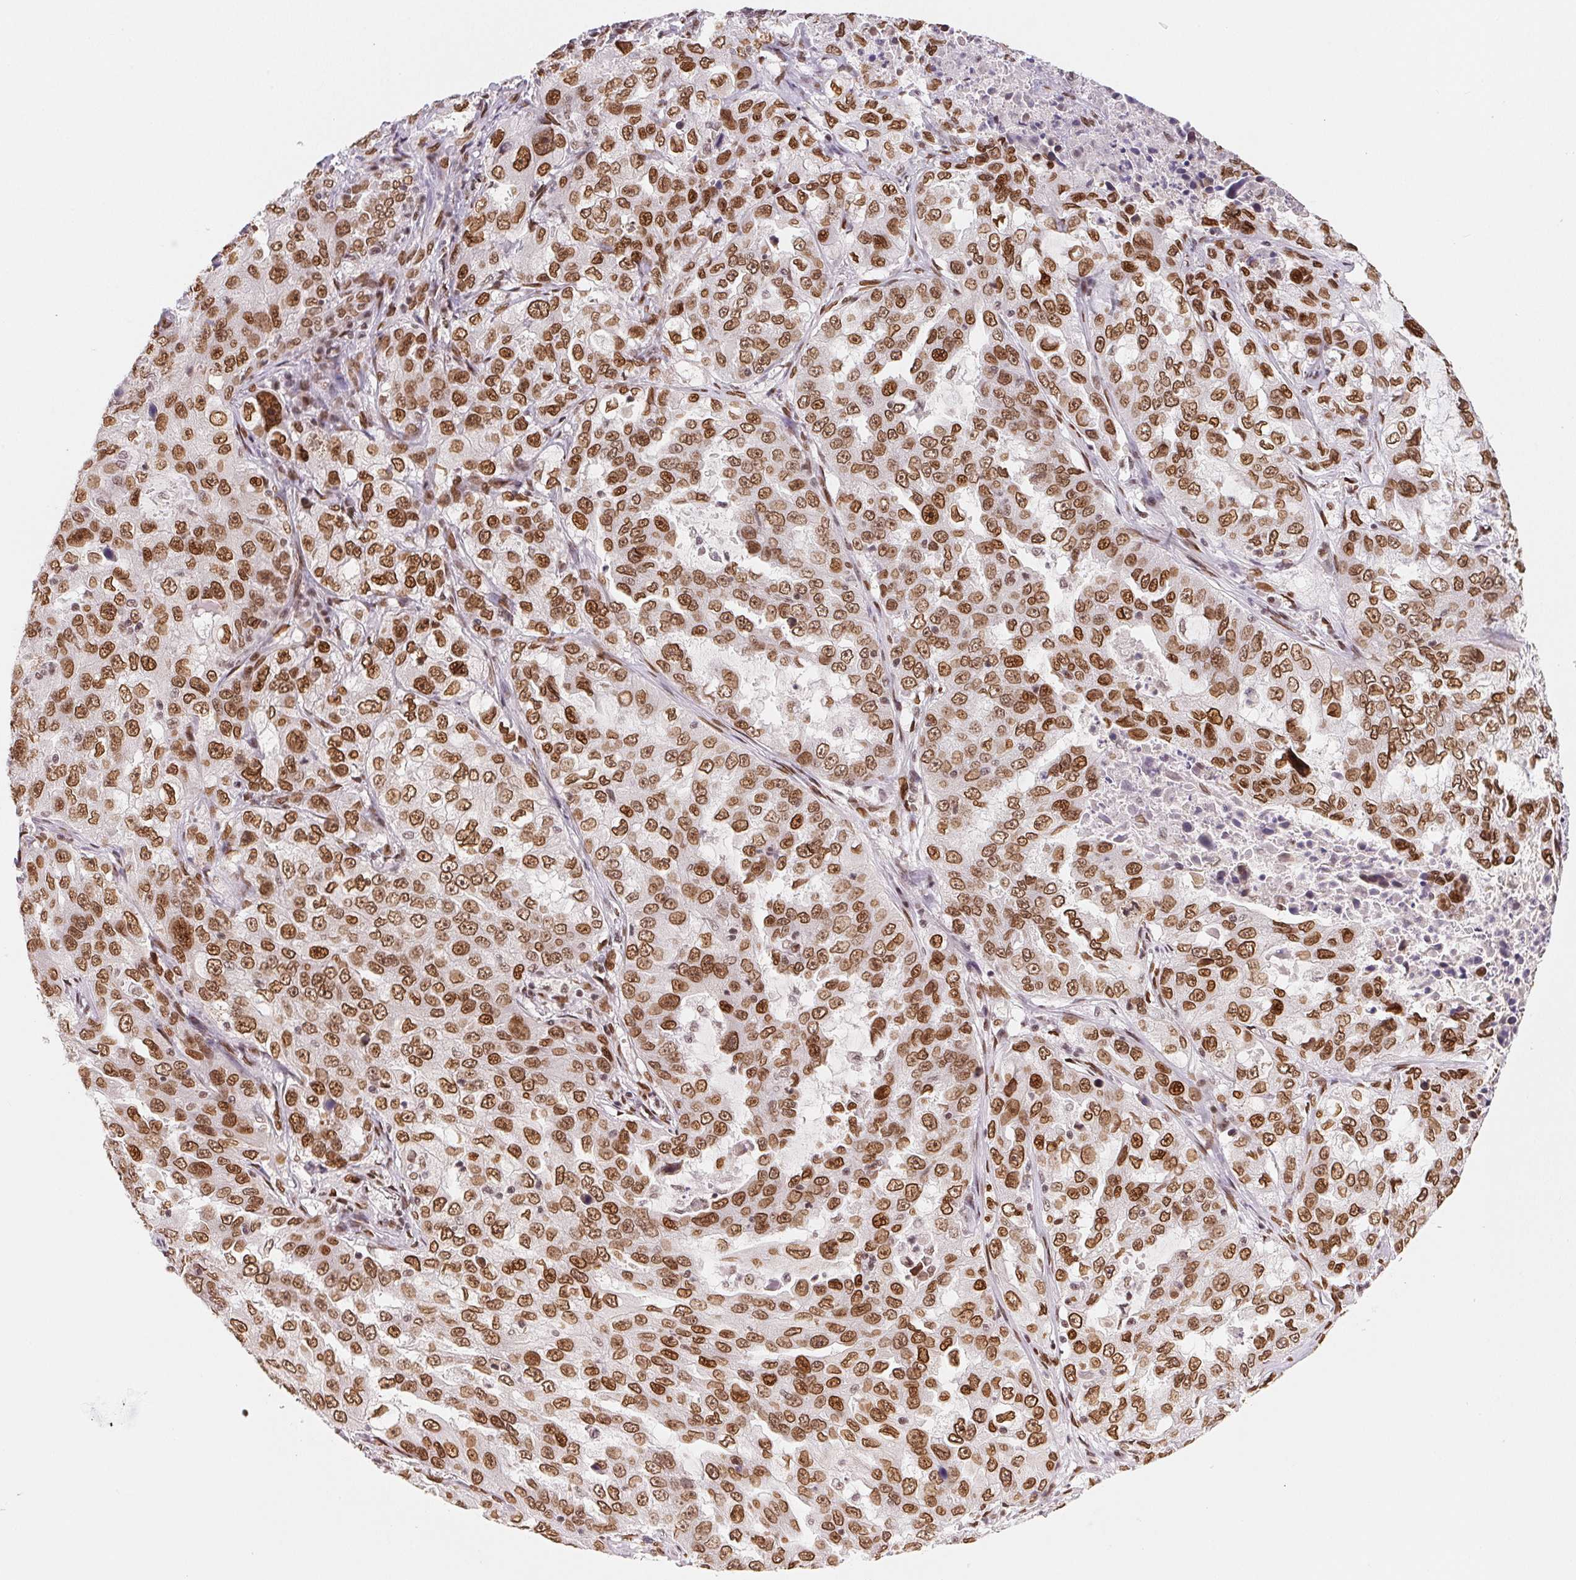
{"staining": {"intensity": "strong", "quantity": ">75%", "location": "cytoplasmic/membranous,nuclear"}, "tissue": "lung cancer", "cell_type": "Tumor cells", "image_type": "cancer", "snomed": [{"axis": "morphology", "description": "Adenocarcinoma, NOS"}, {"axis": "topography", "description": "Lung"}], "caption": "DAB (3,3'-diaminobenzidine) immunohistochemical staining of human lung adenocarcinoma displays strong cytoplasmic/membranous and nuclear protein positivity in approximately >75% of tumor cells.", "gene": "SAP30BP", "patient": {"sex": "female", "age": 61}}